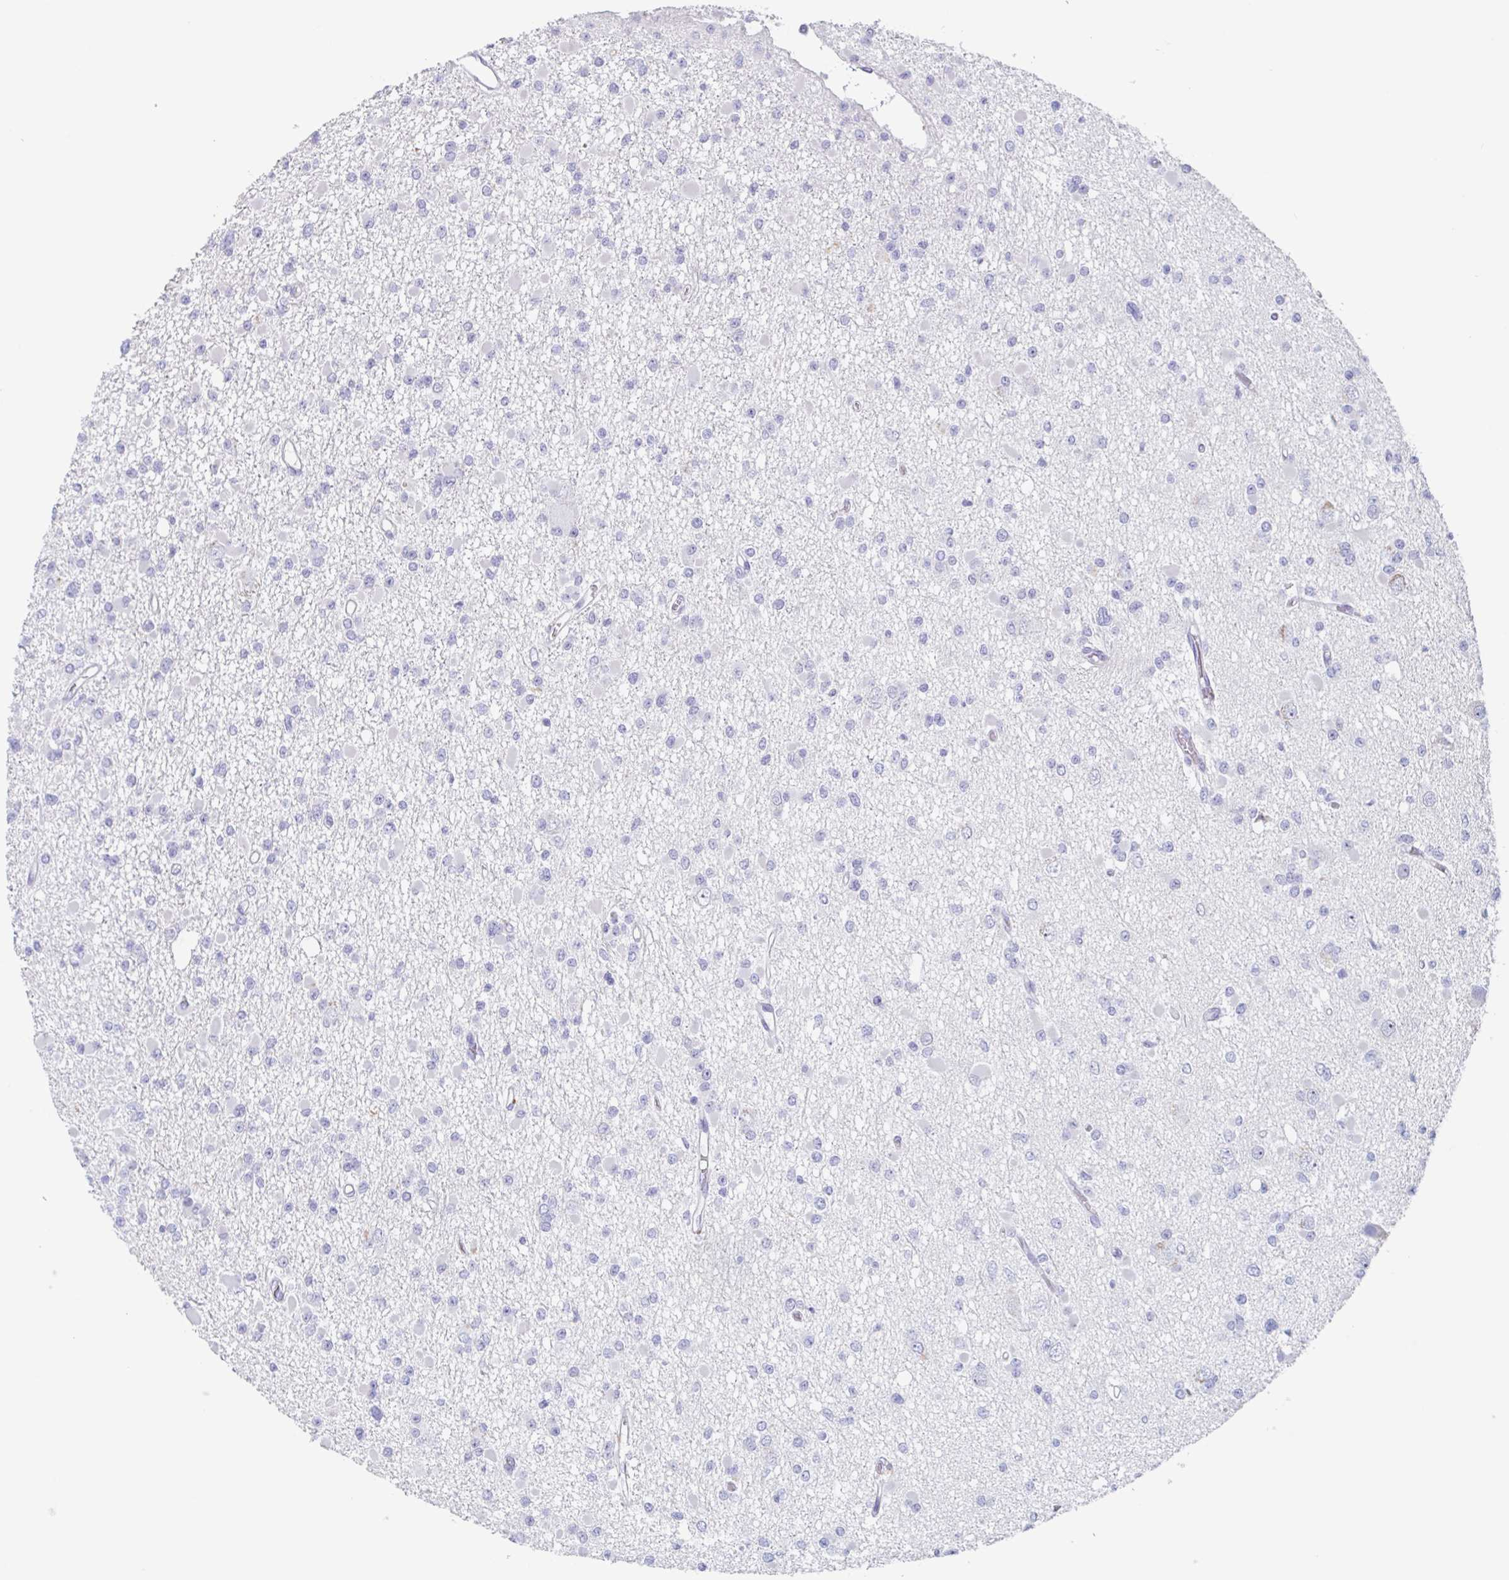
{"staining": {"intensity": "negative", "quantity": "none", "location": "none"}, "tissue": "glioma", "cell_type": "Tumor cells", "image_type": "cancer", "snomed": [{"axis": "morphology", "description": "Glioma, malignant, Low grade"}, {"axis": "topography", "description": "Brain"}], "caption": "Low-grade glioma (malignant) stained for a protein using immunohistochemistry displays no expression tumor cells.", "gene": "NOXRED1", "patient": {"sex": "female", "age": 22}}